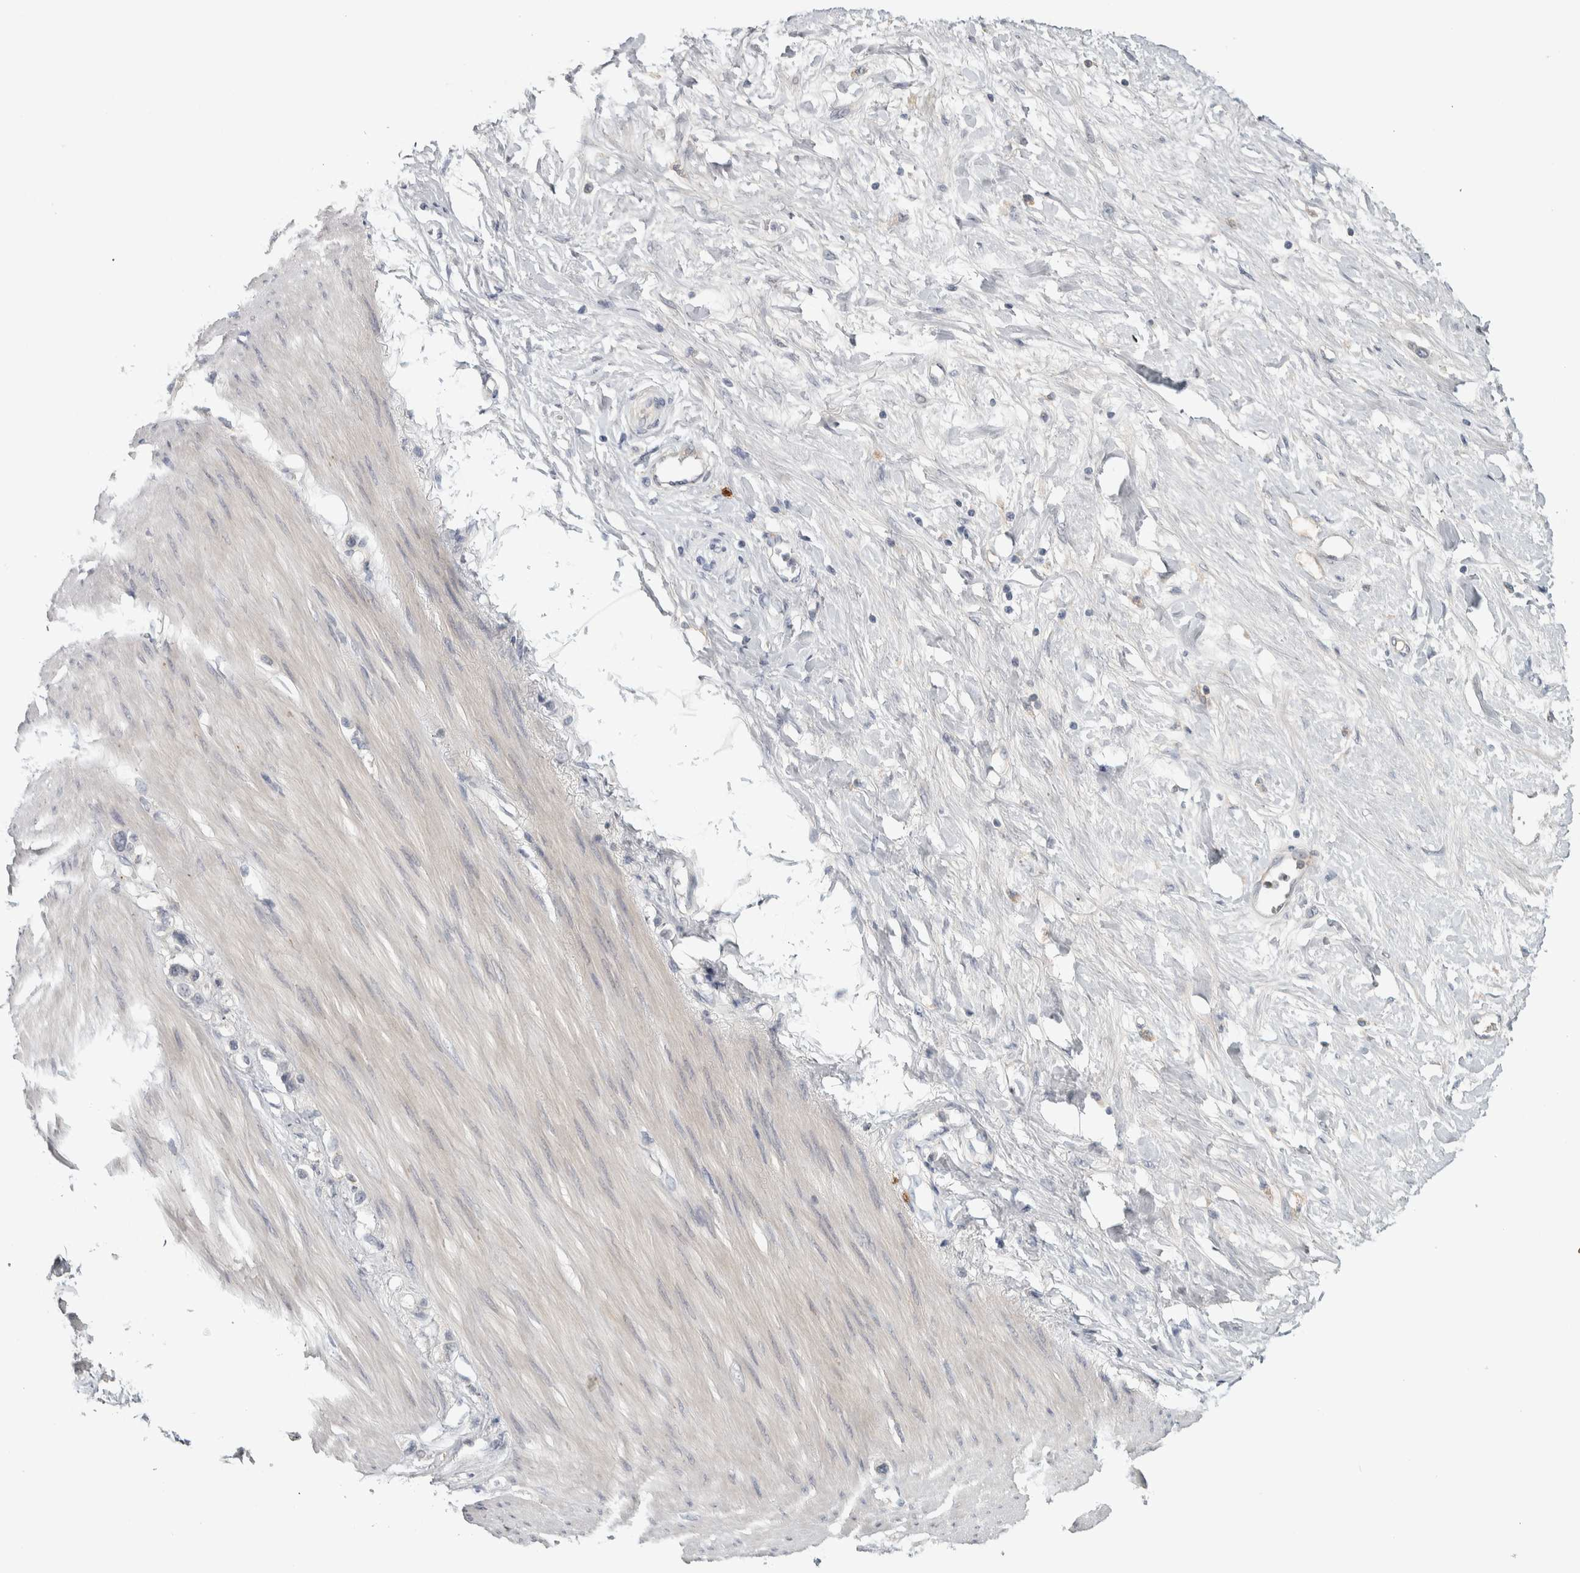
{"staining": {"intensity": "negative", "quantity": "none", "location": "none"}, "tissue": "stomach cancer", "cell_type": "Tumor cells", "image_type": "cancer", "snomed": [{"axis": "morphology", "description": "Adenocarcinoma, NOS"}, {"axis": "topography", "description": "Stomach"}], "caption": "Tumor cells show no significant positivity in adenocarcinoma (stomach). The staining was performed using DAB to visualize the protein expression in brown, while the nuclei were stained in blue with hematoxylin (Magnification: 20x).", "gene": "ADPRM", "patient": {"sex": "female", "age": 65}}